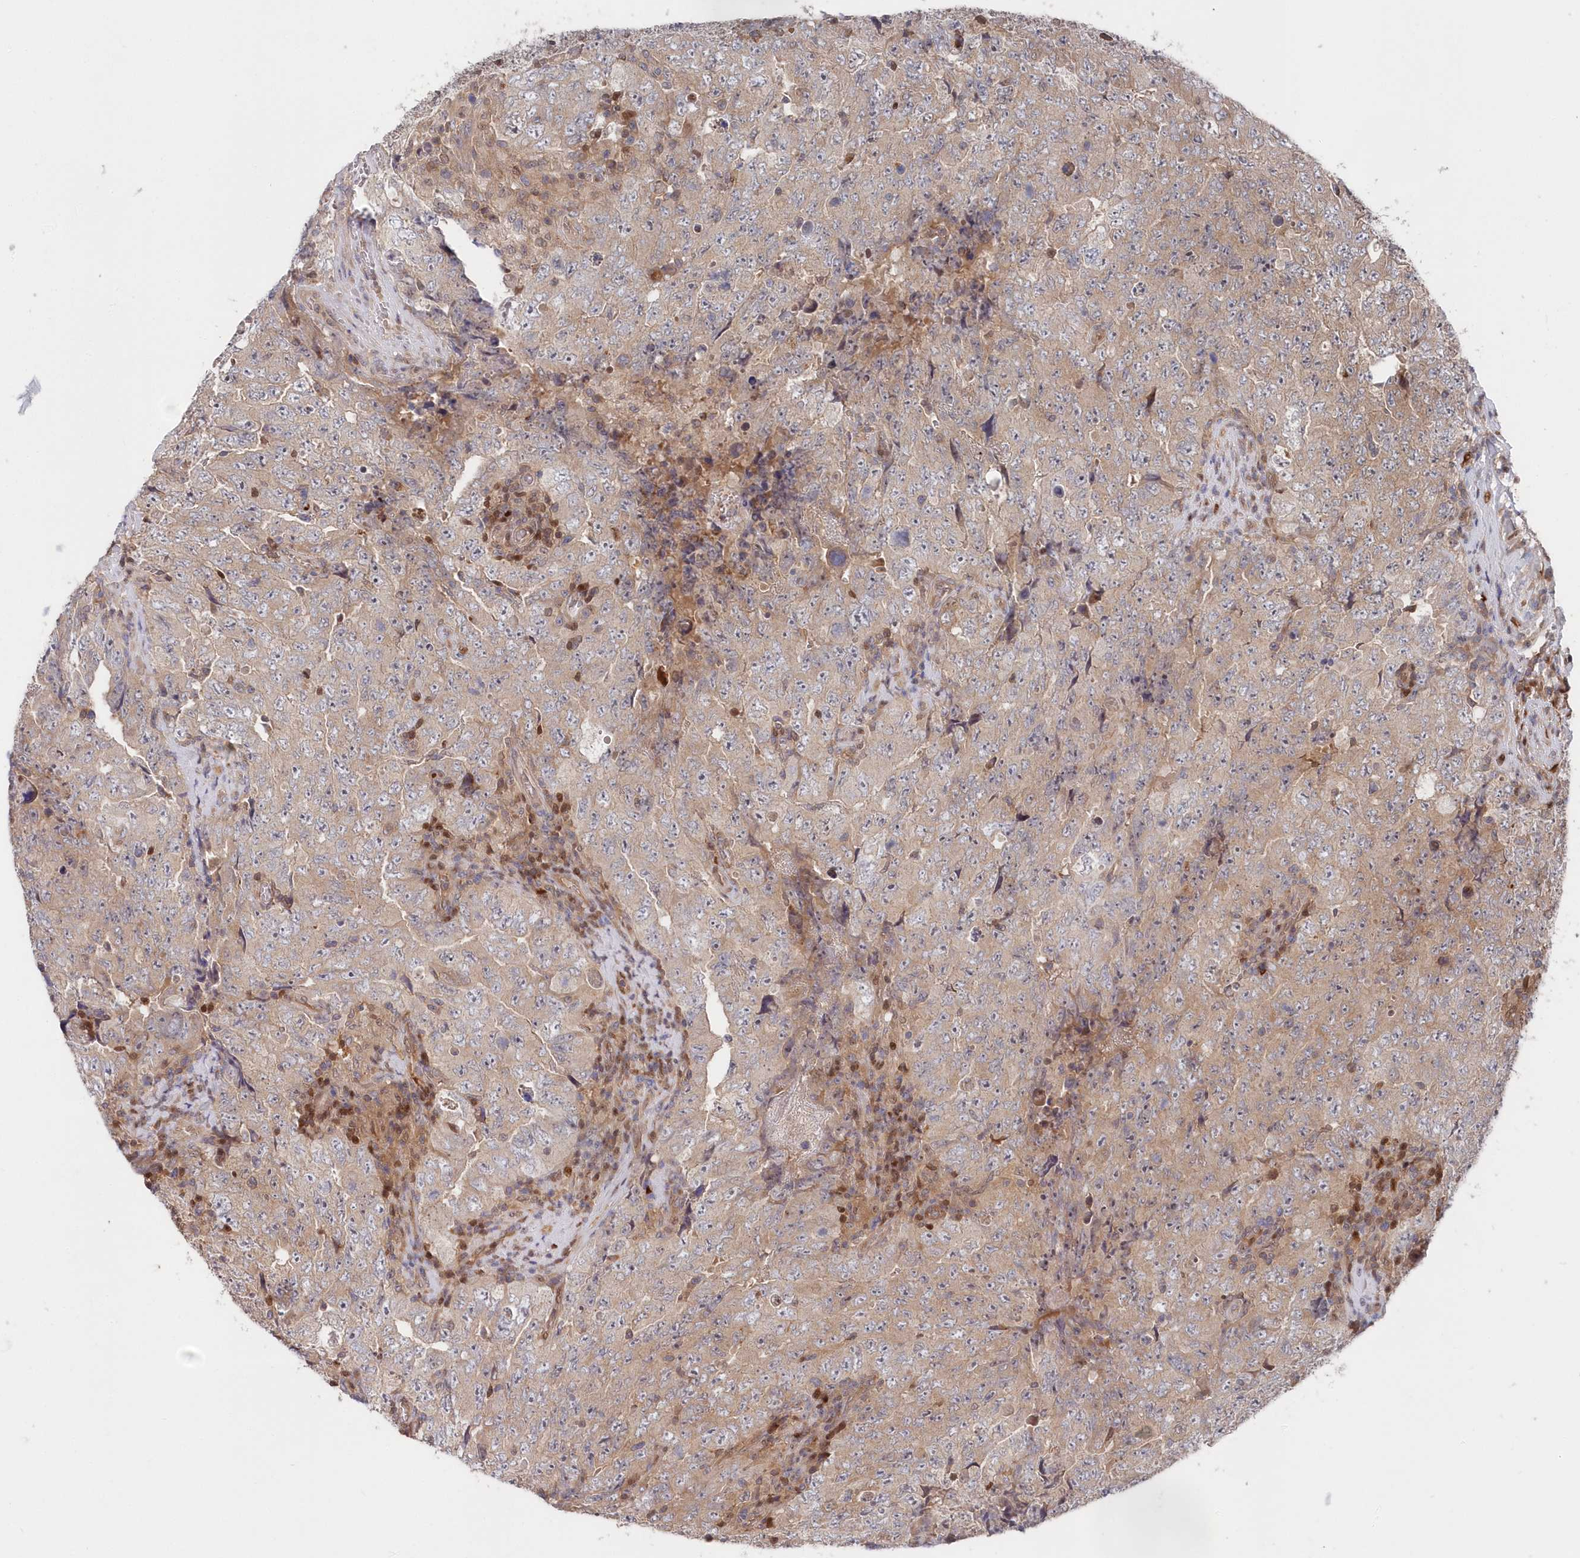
{"staining": {"intensity": "weak", "quantity": "25%-75%", "location": "cytoplasmic/membranous"}, "tissue": "testis cancer", "cell_type": "Tumor cells", "image_type": "cancer", "snomed": [{"axis": "morphology", "description": "Carcinoma, Embryonal, NOS"}, {"axis": "topography", "description": "Testis"}], "caption": "High-power microscopy captured an IHC image of embryonal carcinoma (testis), revealing weak cytoplasmic/membranous expression in about 25%-75% of tumor cells. The staining was performed using DAB (3,3'-diaminobenzidine) to visualize the protein expression in brown, while the nuclei were stained in blue with hematoxylin (Magnification: 20x).", "gene": "ABHD14B", "patient": {"sex": "male", "age": 26}}